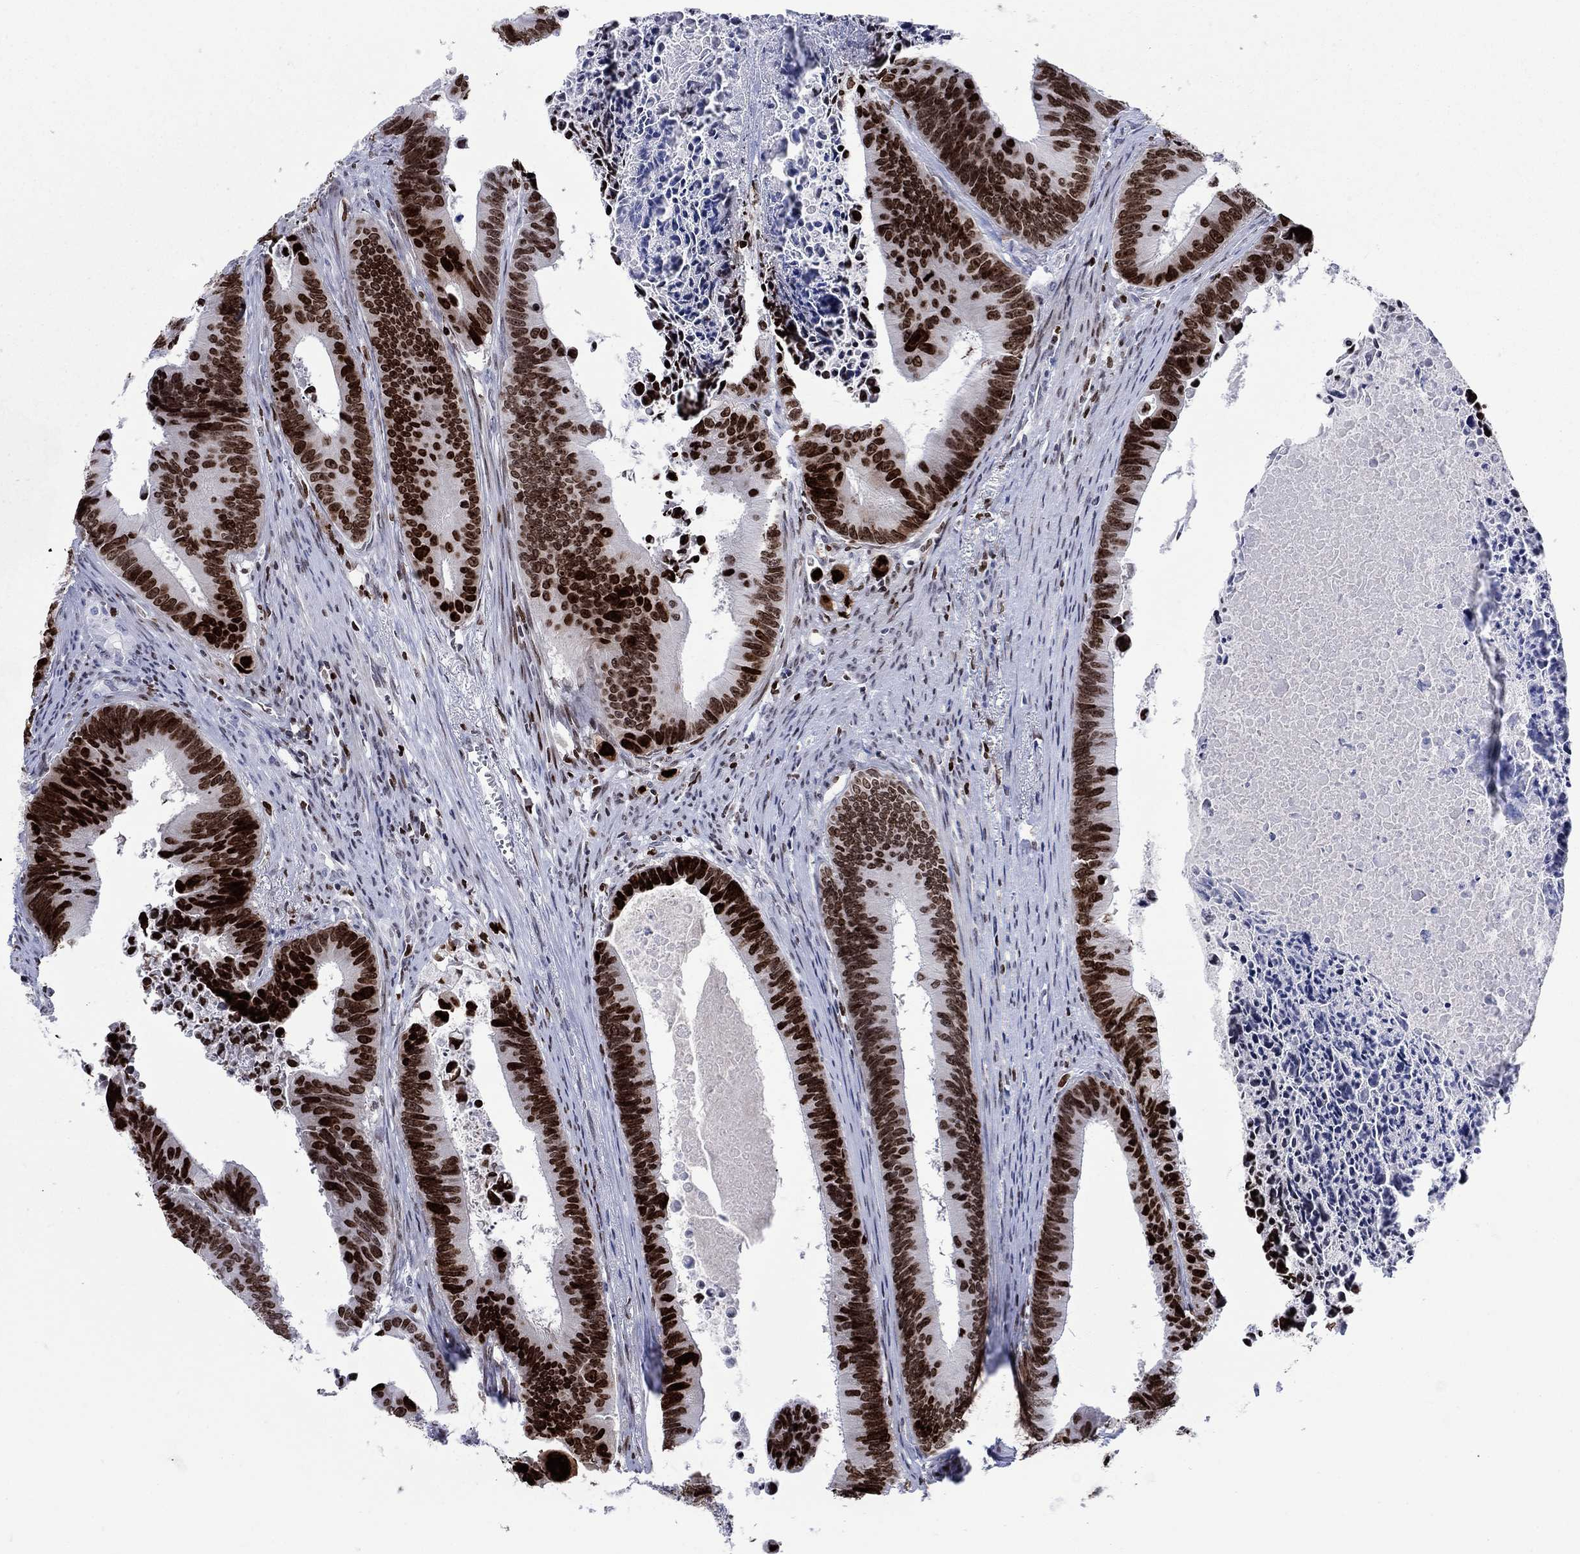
{"staining": {"intensity": "strong", "quantity": ">75%", "location": "nuclear"}, "tissue": "colorectal cancer", "cell_type": "Tumor cells", "image_type": "cancer", "snomed": [{"axis": "morphology", "description": "Adenocarcinoma, NOS"}, {"axis": "topography", "description": "Colon"}], "caption": "This image shows adenocarcinoma (colorectal) stained with immunohistochemistry to label a protein in brown. The nuclear of tumor cells show strong positivity for the protein. Nuclei are counter-stained blue.", "gene": "HMGA1", "patient": {"sex": "female", "age": 87}}